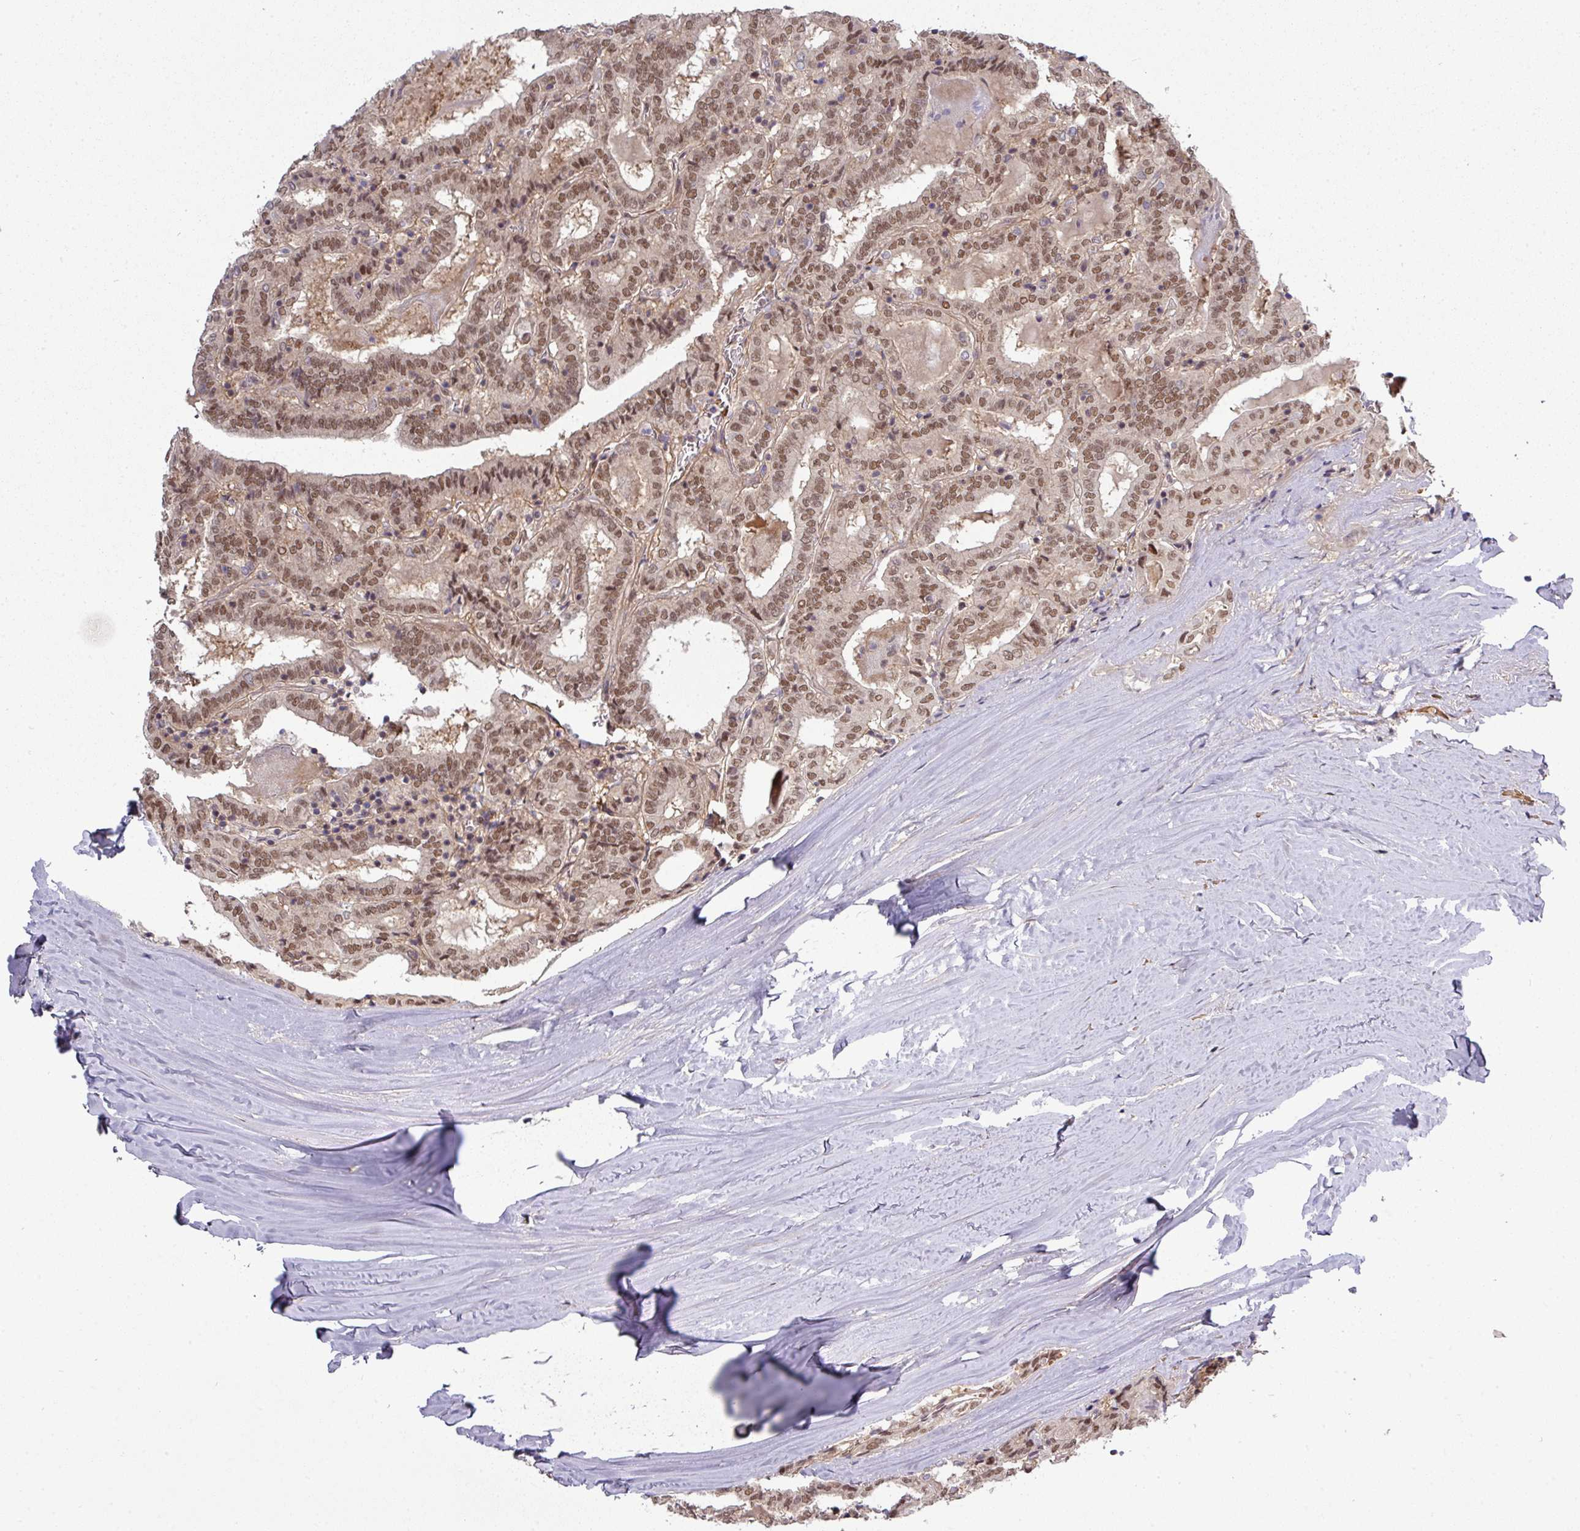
{"staining": {"intensity": "moderate", "quantity": ">75%", "location": "nuclear"}, "tissue": "thyroid cancer", "cell_type": "Tumor cells", "image_type": "cancer", "snomed": [{"axis": "morphology", "description": "Papillary adenocarcinoma, NOS"}, {"axis": "topography", "description": "Thyroid gland"}], "caption": "An image of thyroid cancer stained for a protein reveals moderate nuclear brown staining in tumor cells.", "gene": "CIC", "patient": {"sex": "female", "age": 72}}